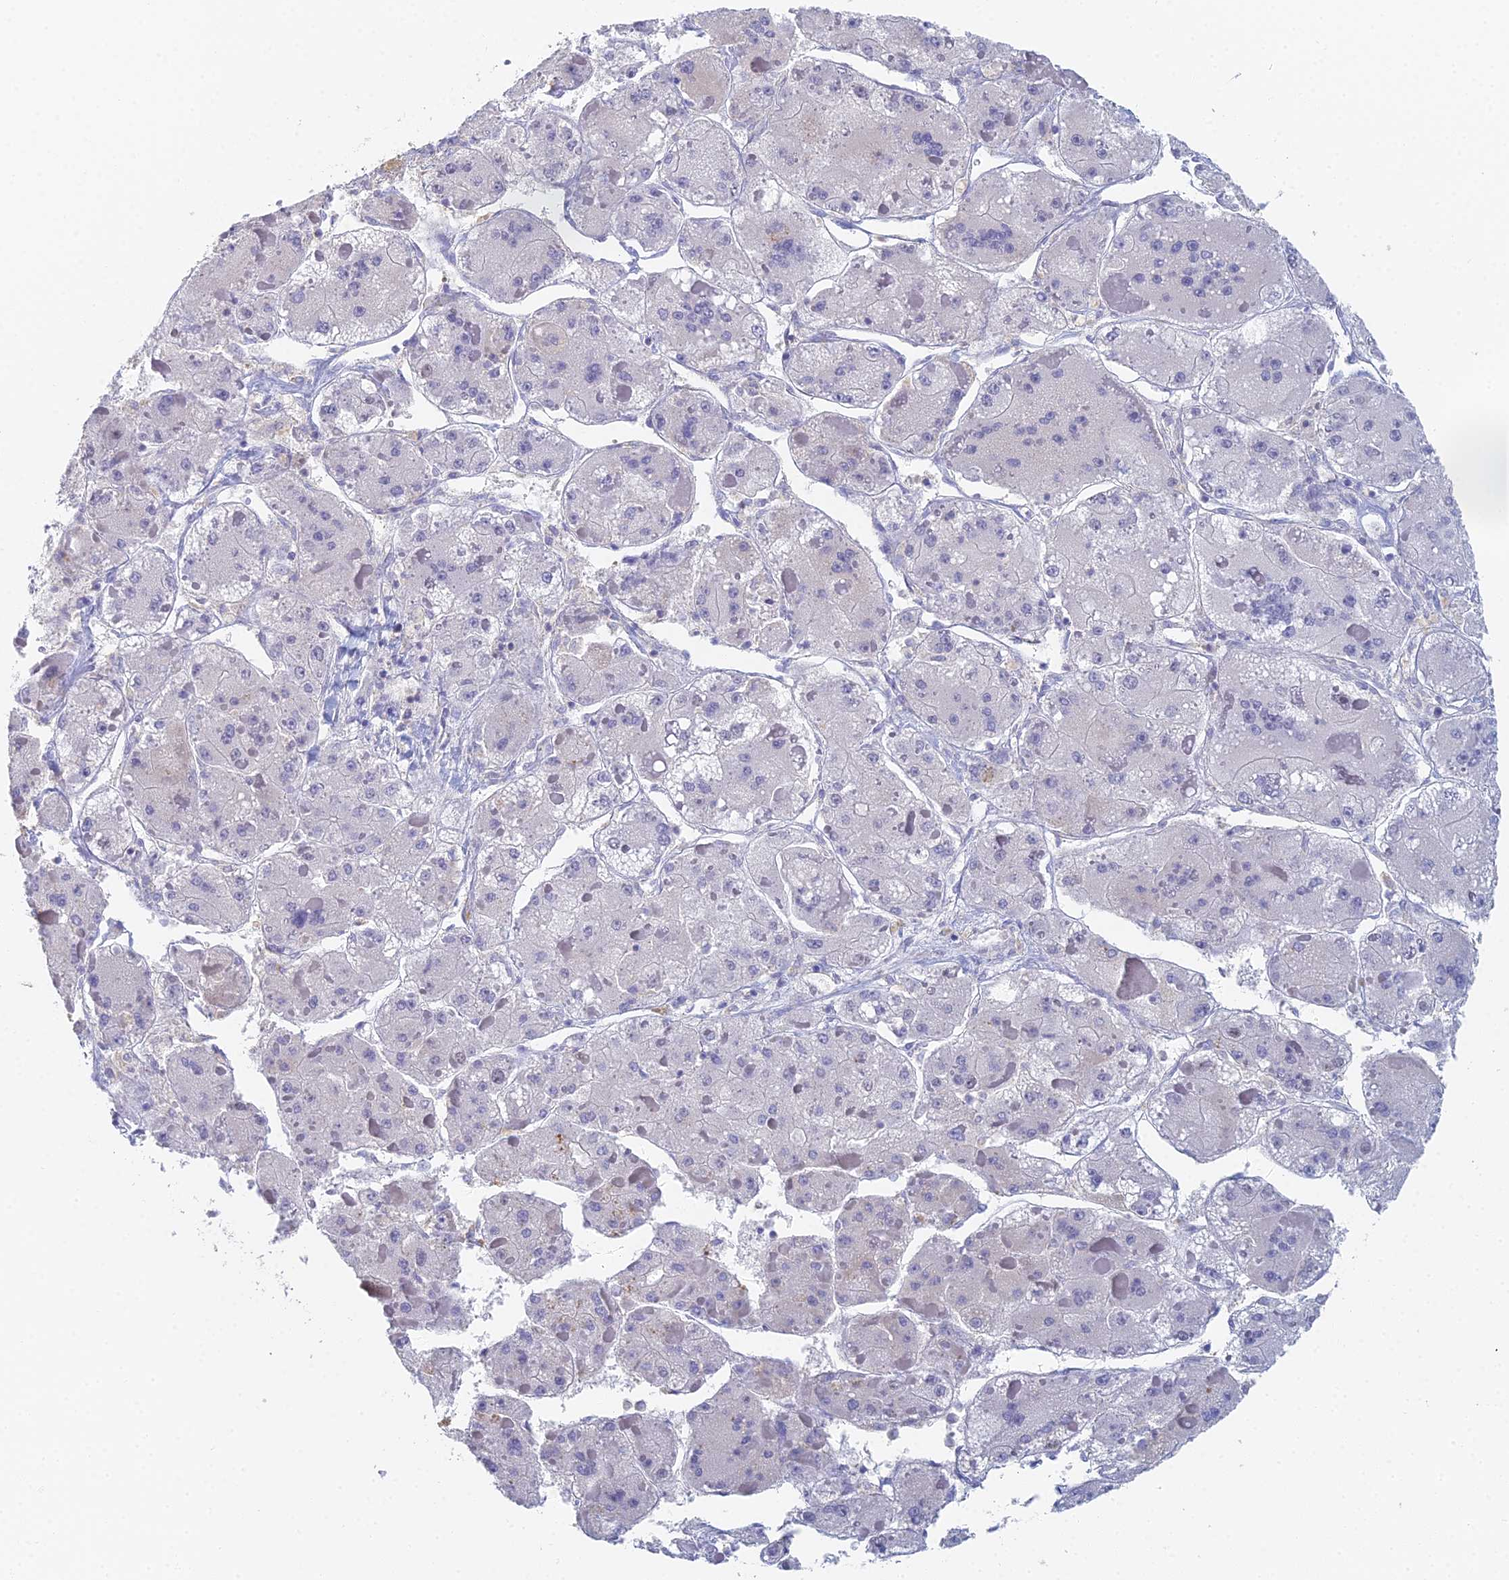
{"staining": {"intensity": "negative", "quantity": "none", "location": "none"}, "tissue": "liver cancer", "cell_type": "Tumor cells", "image_type": "cancer", "snomed": [{"axis": "morphology", "description": "Carcinoma, Hepatocellular, NOS"}, {"axis": "topography", "description": "Liver"}], "caption": "An IHC image of liver cancer is shown. There is no staining in tumor cells of liver cancer.", "gene": "MCM2", "patient": {"sex": "female", "age": 73}}